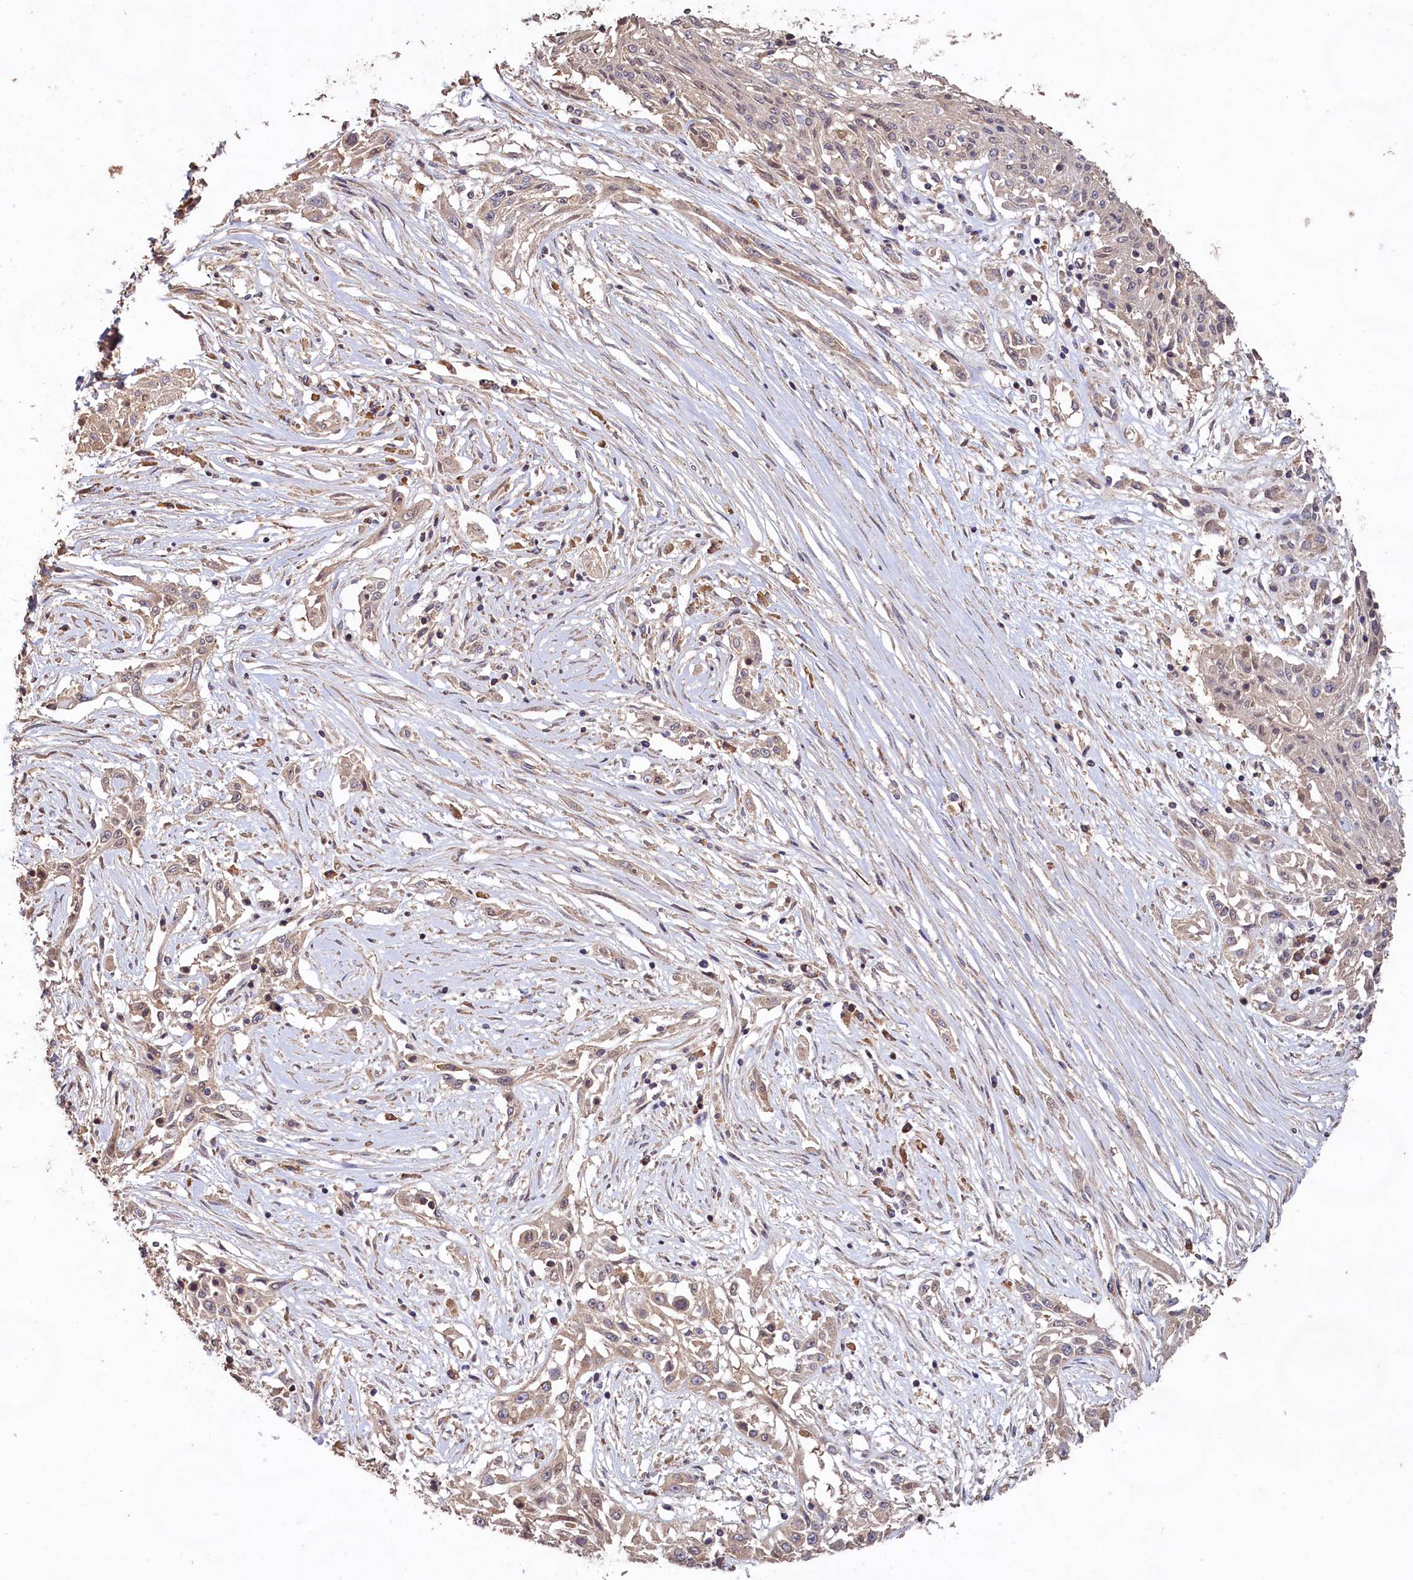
{"staining": {"intensity": "weak", "quantity": "<25%", "location": "cytoplasmic/membranous"}, "tissue": "skin cancer", "cell_type": "Tumor cells", "image_type": "cancer", "snomed": [{"axis": "morphology", "description": "Squamous cell carcinoma, NOS"}, {"axis": "morphology", "description": "Squamous cell carcinoma, metastatic, NOS"}, {"axis": "topography", "description": "Skin"}, {"axis": "topography", "description": "Lymph node"}], "caption": "An immunohistochemistry (IHC) histopathology image of skin cancer (metastatic squamous cell carcinoma) is shown. There is no staining in tumor cells of skin cancer (metastatic squamous cell carcinoma). (Stains: DAB (3,3'-diaminobenzidine) immunohistochemistry with hematoxylin counter stain, Microscopy: brightfield microscopy at high magnification).", "gene": "FUNDC1", "patient": {"sex": "male", "age": 75}}